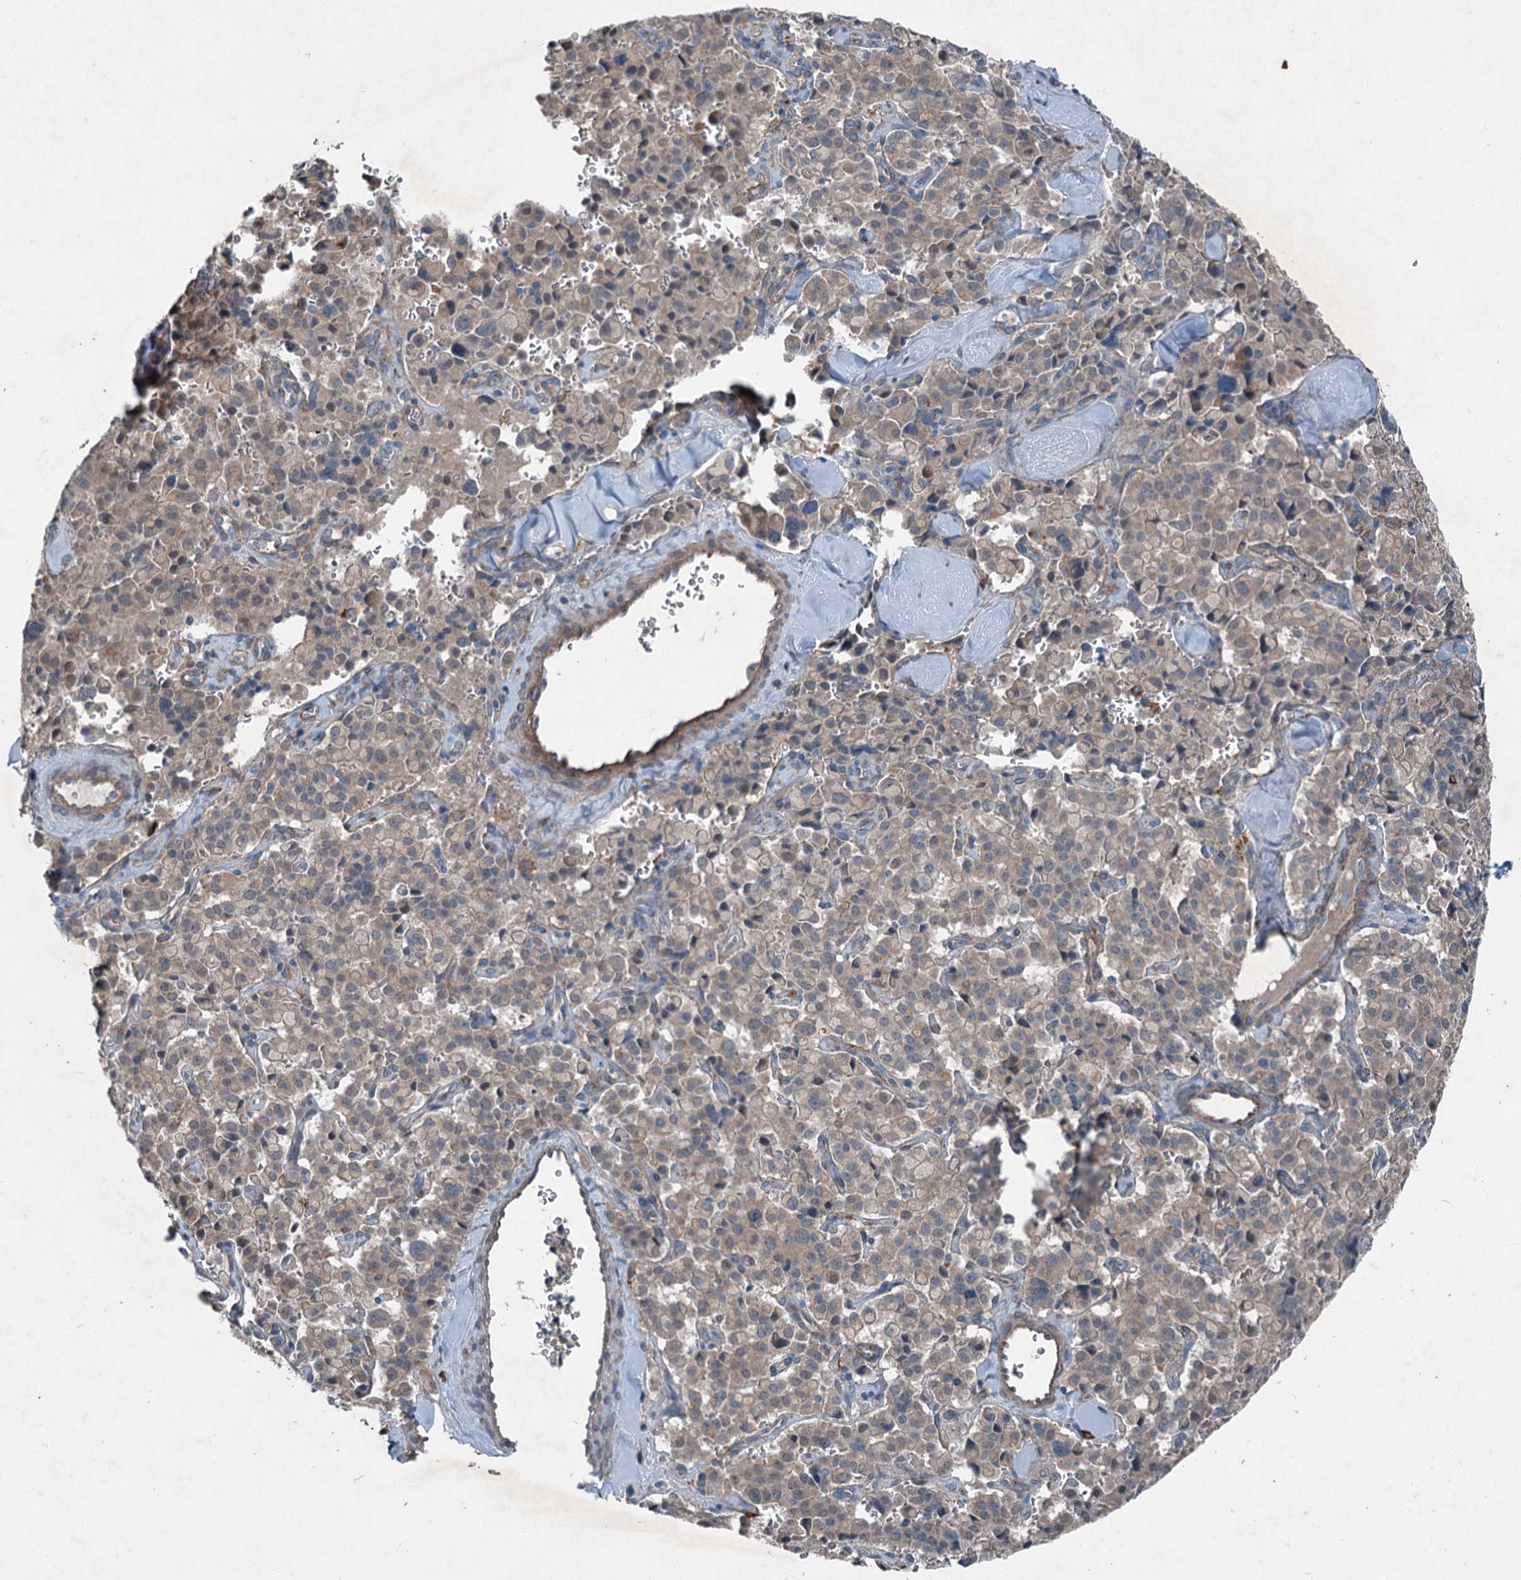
{"staining": {"intensity": "weak", "quantity": ">75%", "location": "cytoplasmic/membranous"}, "tissue": "pancreatic cancer", "cell_type": "Tumor cells", "image_type": "cancer", "snomed": [{"axis": "morphology", "description": "Adenocarcinoma, NOS"}, {"axis": "topography", "description": "Pancreas"}], "caption": "A low amount of weak cytoplasmic/membranous positivity is appreciated in approximately >75% of tumor cells in pancreatic adenocarcinoma tissue.", "gene": "AXL", "patient": {"sex": "male", "age": 65}}